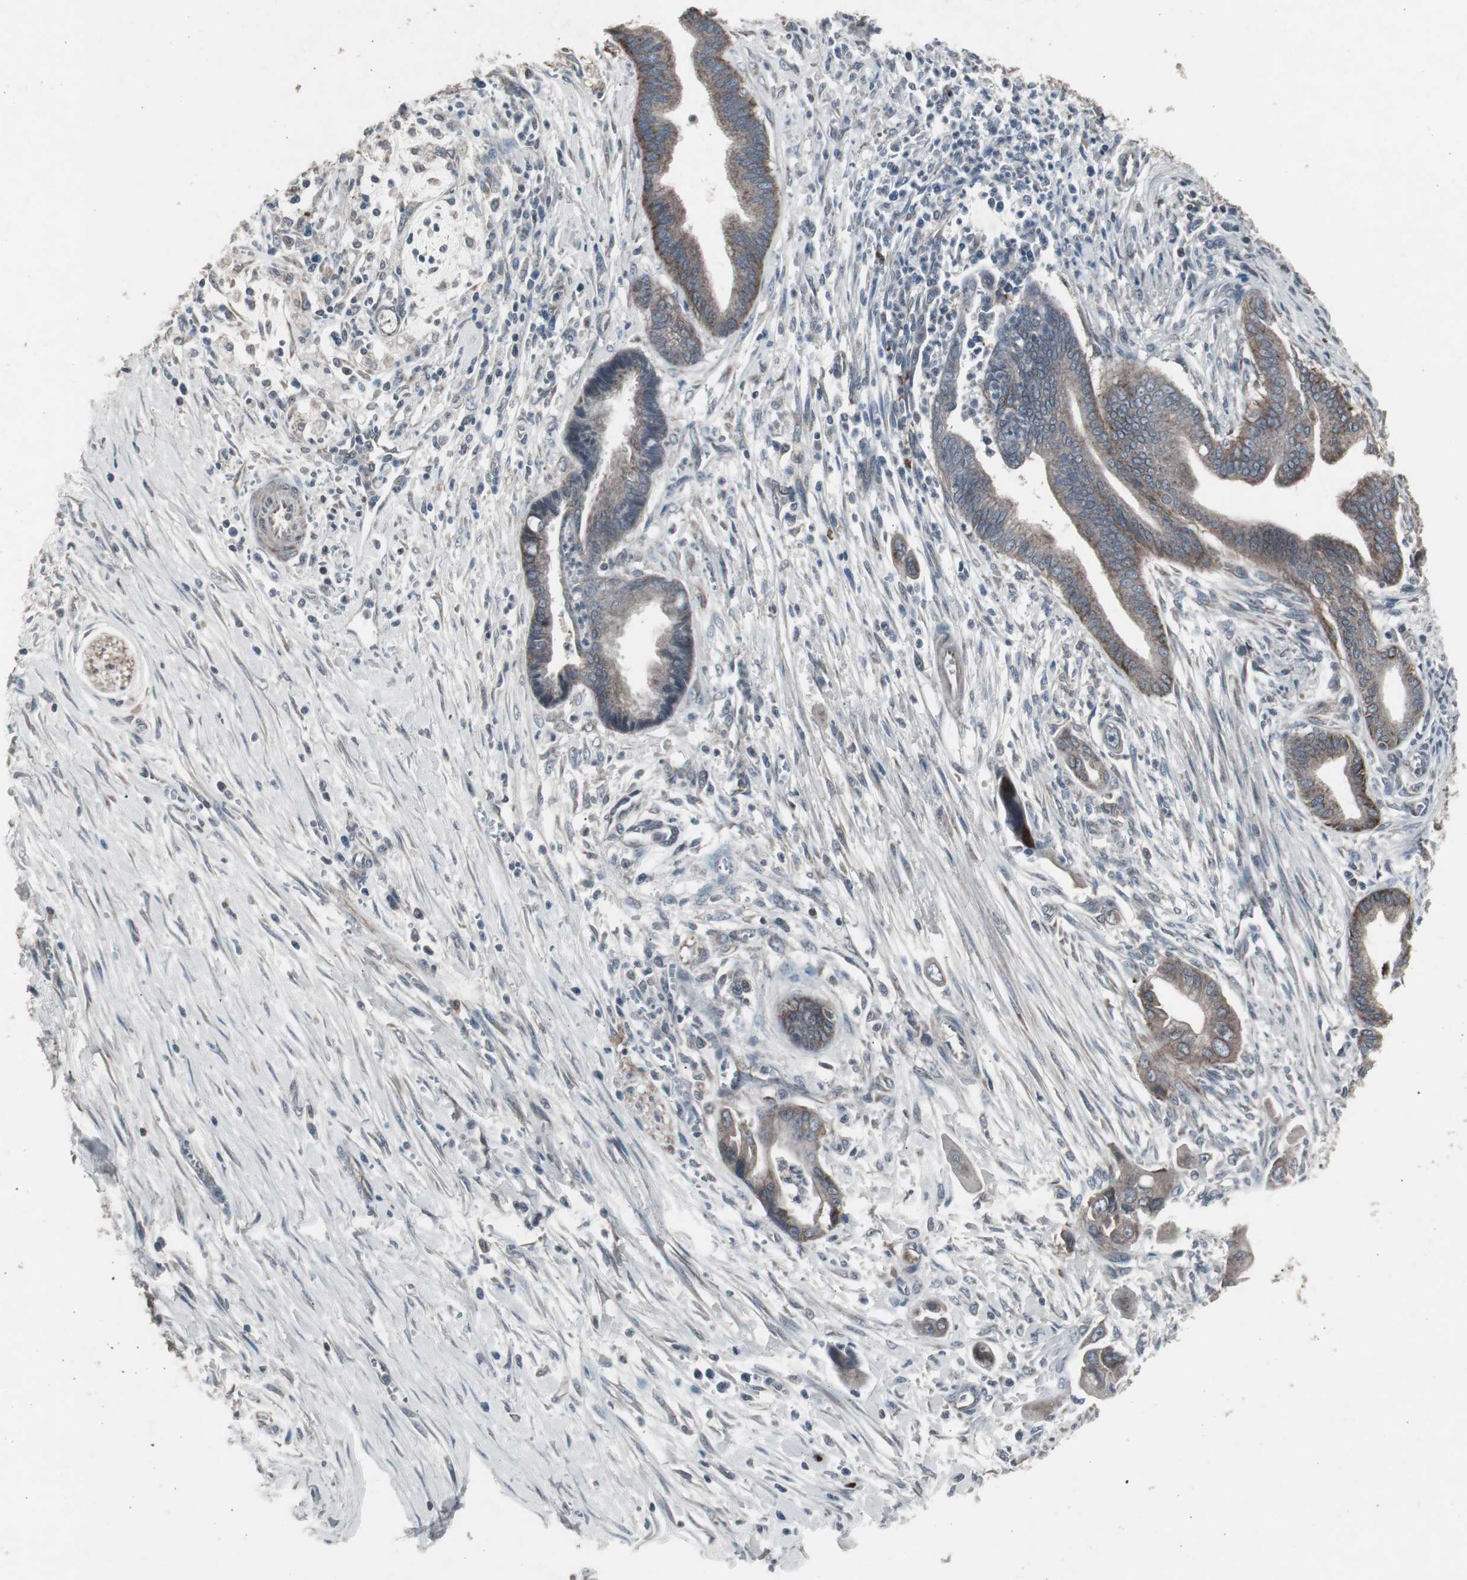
{"staining": {"intensity": "moderate", "quantity": "25%-75%", "location": "cytoplasmic/membranous"}, "tissue": "pancreatic cancer", "cell_type": "Tumor cells", "image_type": "cancer", "snomed": [{"axis": "morphology", "description": "Adenocarcinoma, NOS"}, {"axis": "topography", "description": "Pancreas"}], "caption": "Adenocarcinoma (pancreatic) was stained to show a protein in brown. There is medium levels of moderate cytoplasmic/membranous expression in approximately 25%-75% of tumor cells.", "gene": "SSTR2", "patient": {"sex": "male", "age": 59}}